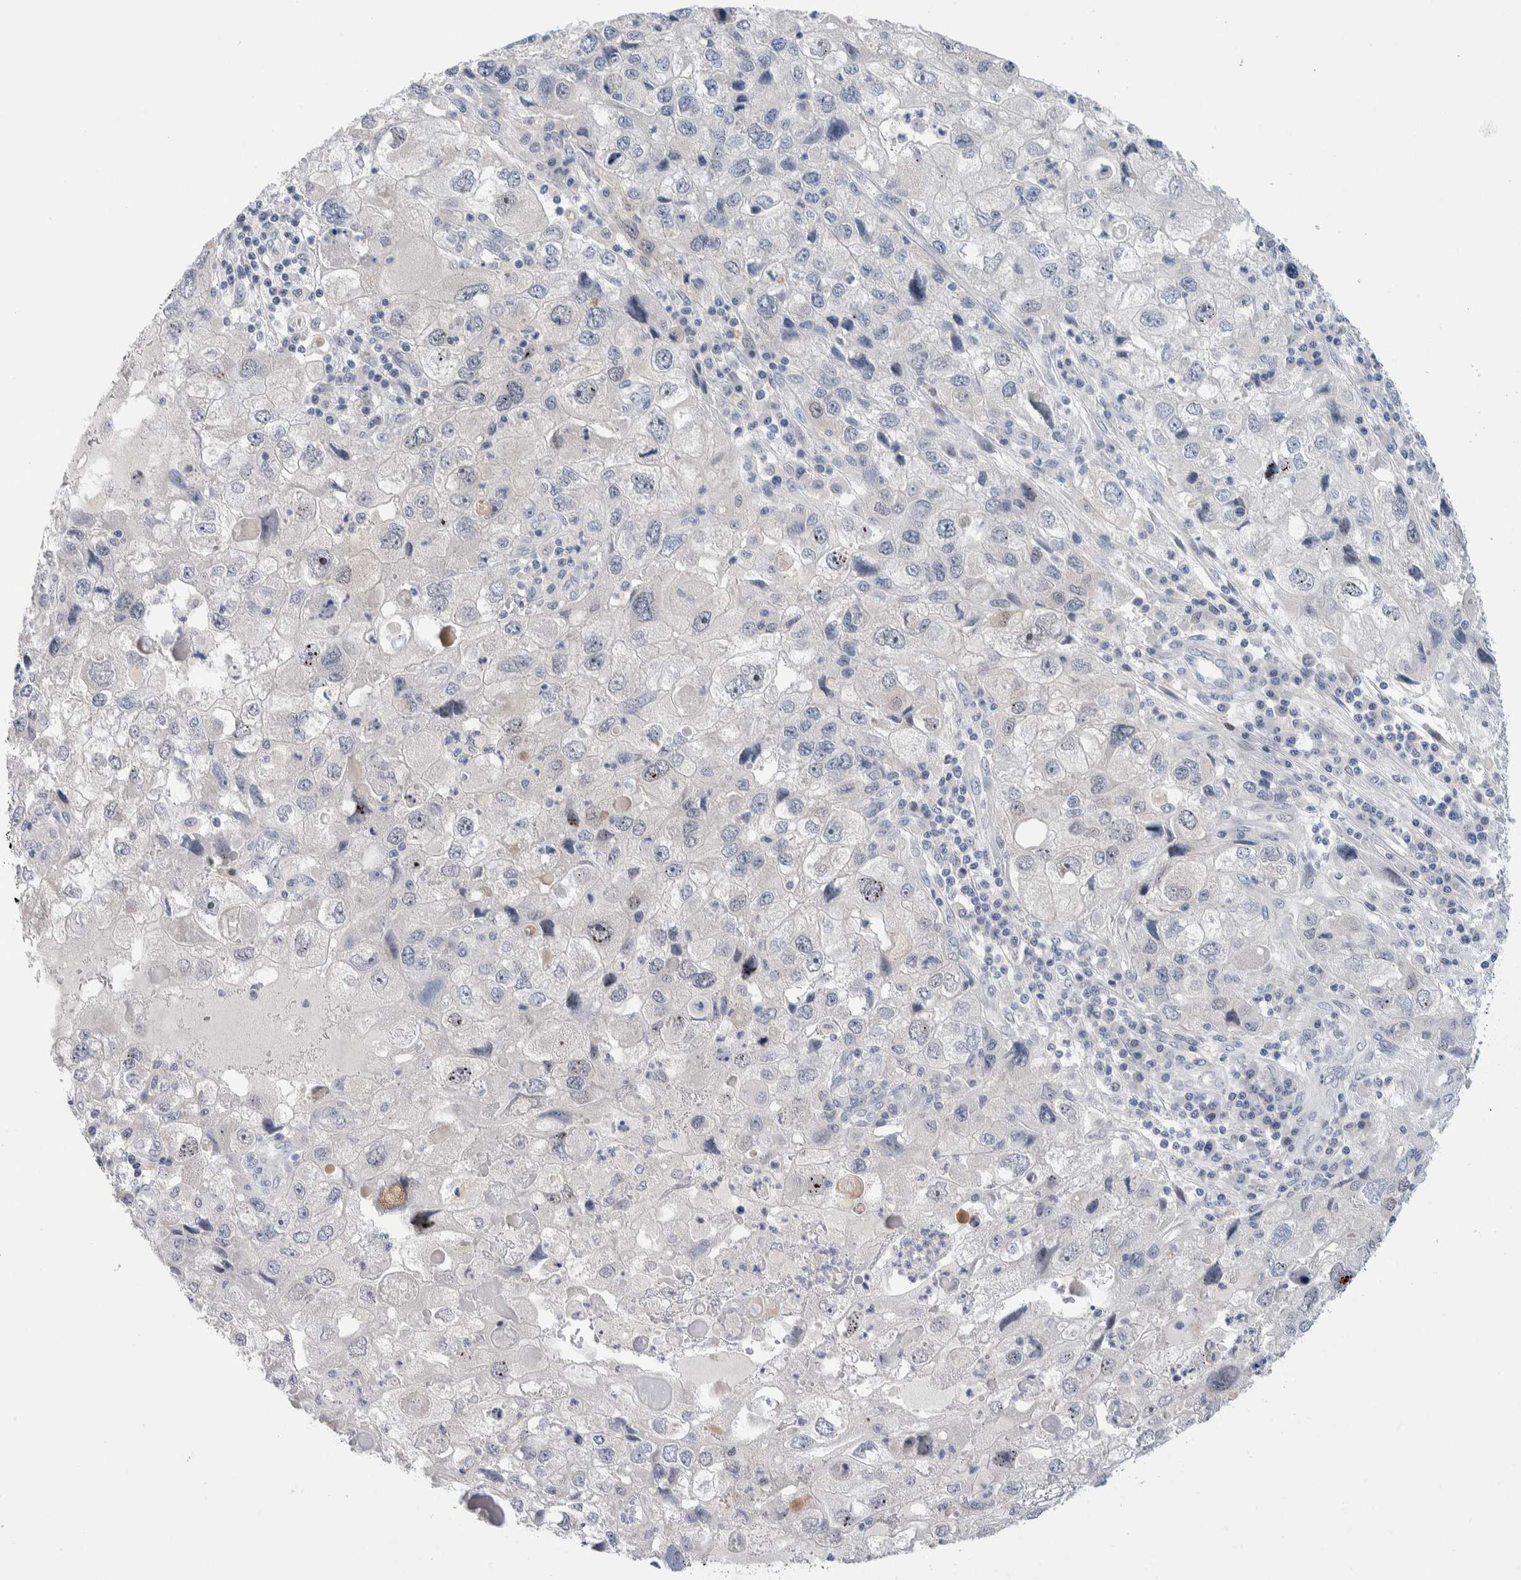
{"staining": {"intensity": "negative", "quantity": "none", "location": "none"}, "tissue": "endometrial cancer", "cell_type": "Tumor cells", "image_type": "cancer", "snomed": [{"axis": "morphology", "description": "Adenocarcinoma, NOS"}, {"axis": "topography", "description": "Endometrium"}], "caption": "Image shows no protein staining in tumor cells of endometrial adenocarcinoma tissue. (DAB (3,3'-diaminobenzidine) immunohistochemistry visualized using brightfield microscopy, high magnification).", "gene": "DNAJB6", "patient": {"sex": "female", "age": 49}}